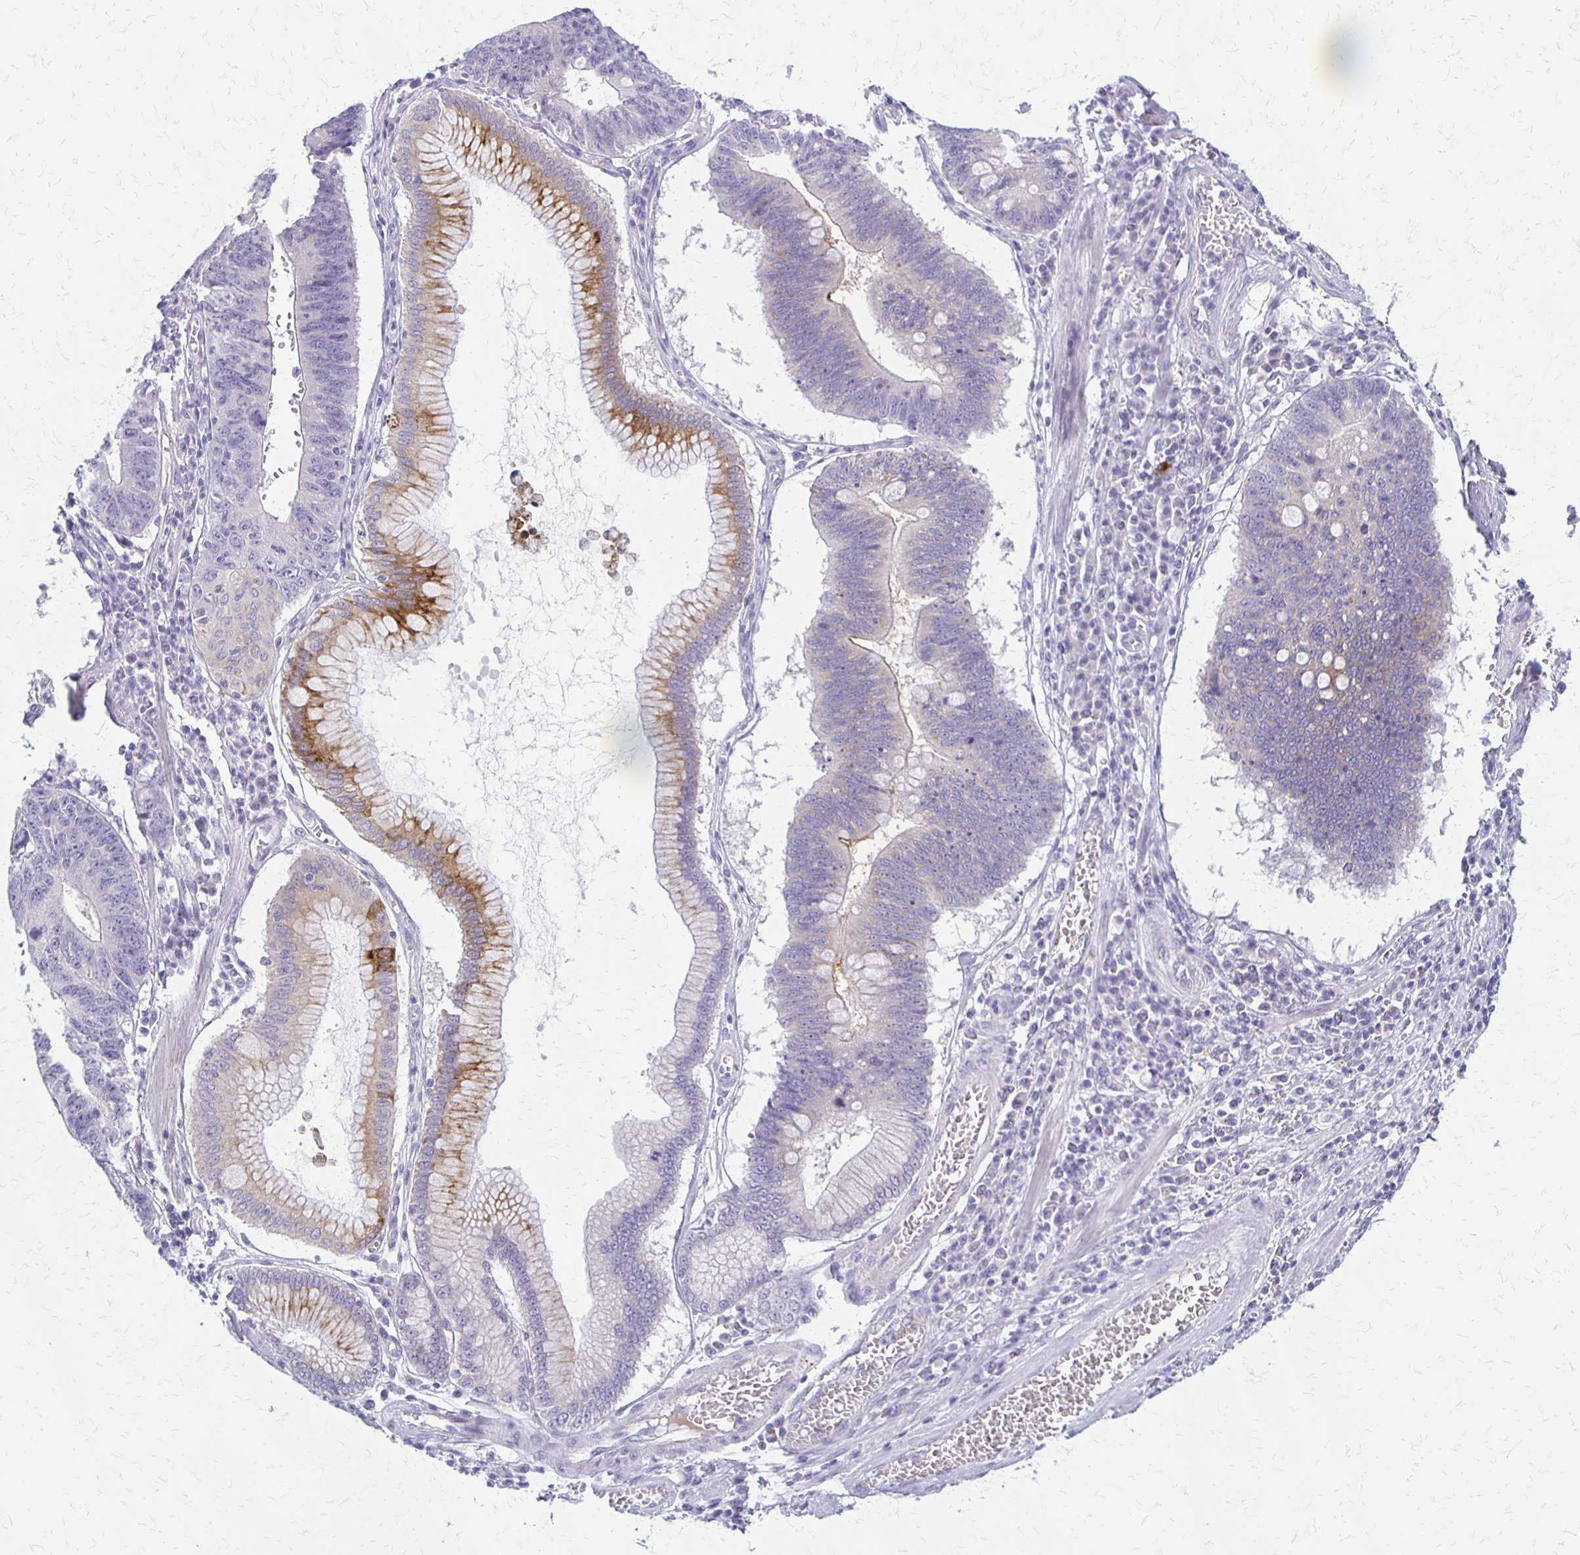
{"staining": {"intensity": "negative", "quantity": "none", "location": "none"}, "tissue": "stomach cancer", "cell_type": "Tumor cells", "image_type": "cancer", "snomed": [{"axis": "morphology", "description": "Adenocarcinoma, NOS"}, {"axis": "topography", "description": "Stomach"}], "caption": "The immunohistochemistry (IHC) histopathology image has no significant positivity in tumor cells of stomach adenocarcinoma tissue.", "gene": "RHOC", "patient": {"sex": "male", "age": 59}}